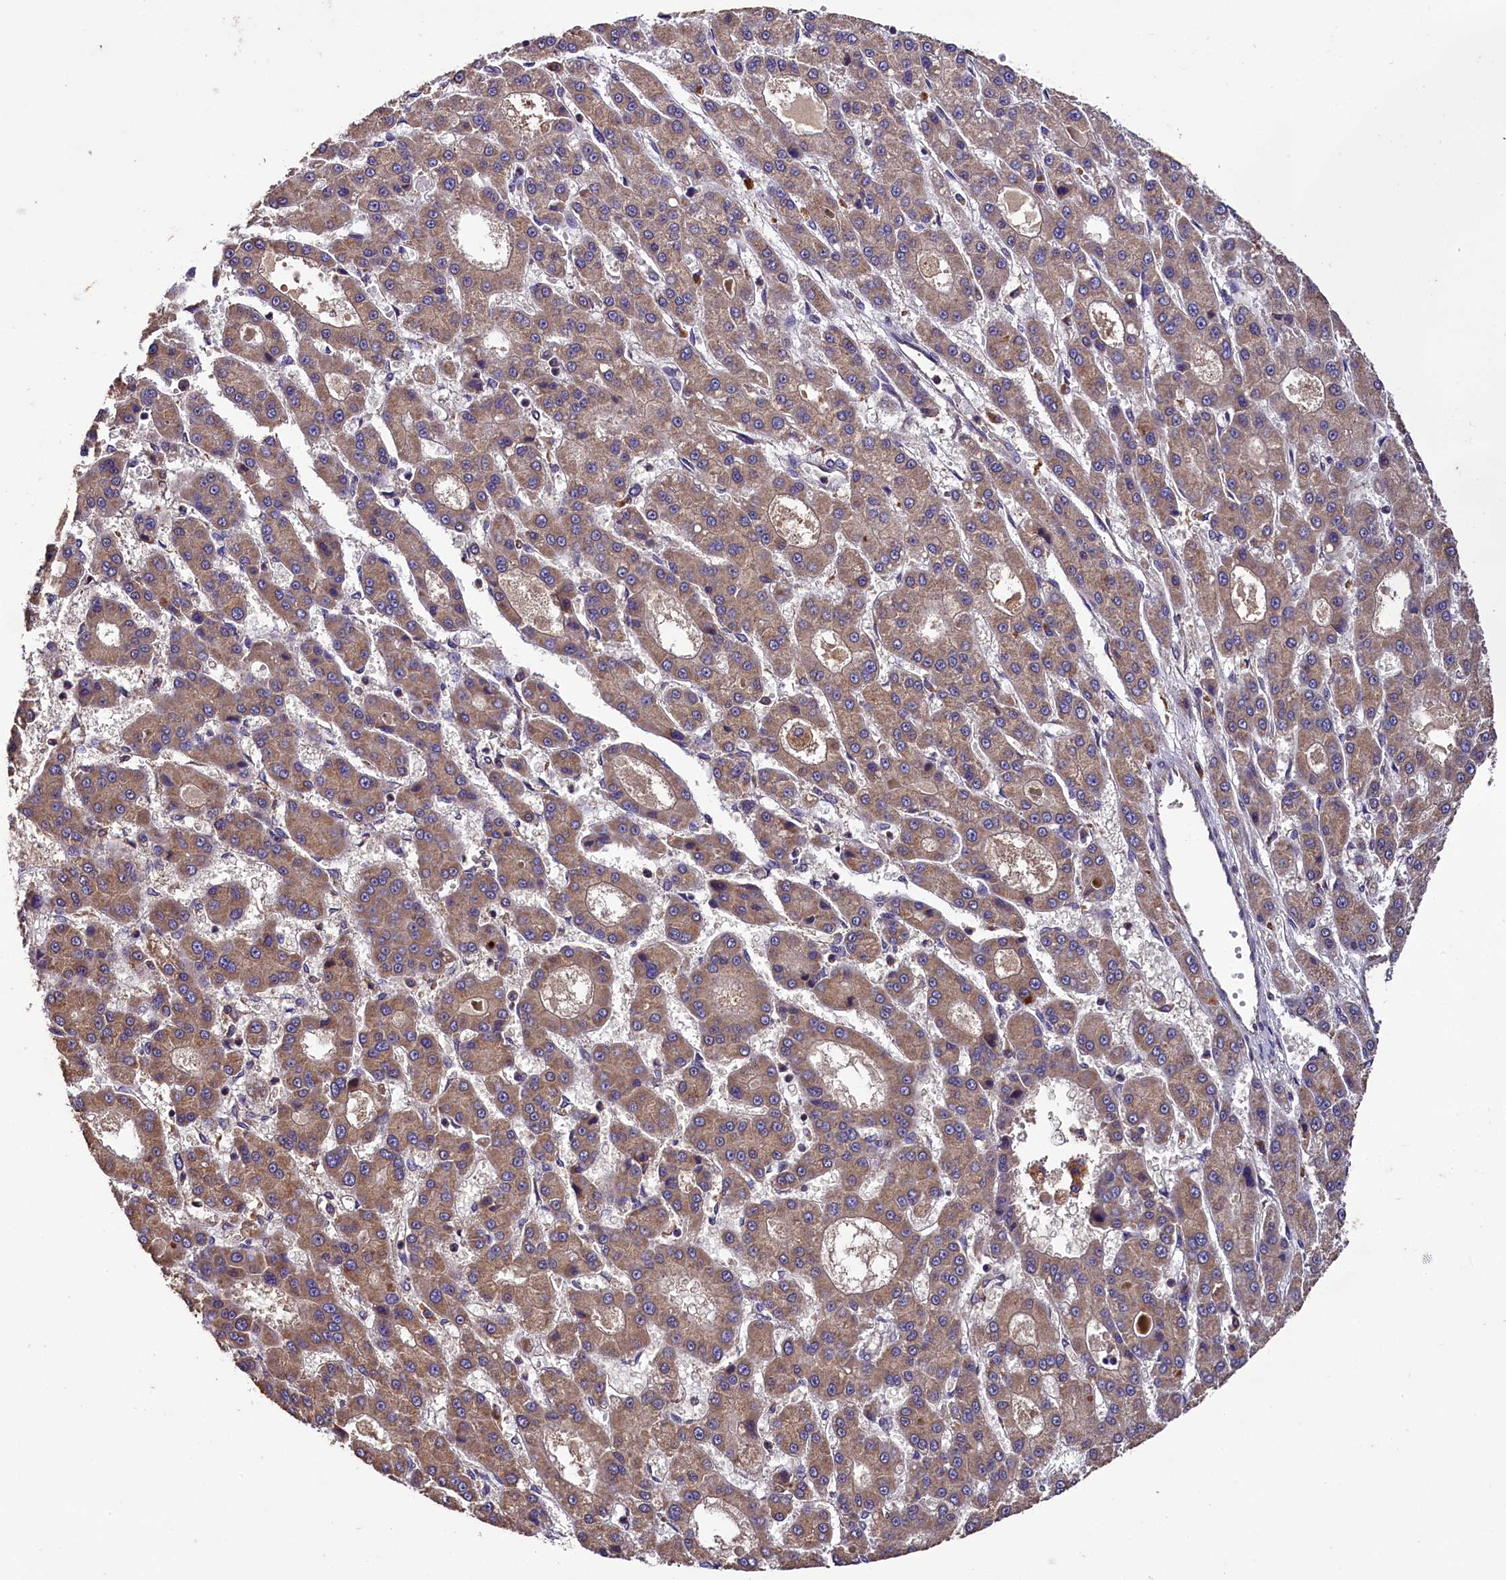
{"staining": {"intensity": "moderate", "quantity": ">75%", "location": "cytoplasmic/membranous"}, "tissue": "liver cancer", "cell_type": "Tumor cells", "image_type": "cancer", "snomed": [{"axis": "morphology", "description": "Carcinoma, Hepatocellular, NOS"}, {"axis": "topography", "description": "Liver"}], "caption": "Liver hepatocellular carcinoma tissue shows moderate cytoplasmic/membranous positivity in approximately >75% of tumor cells, visualized by immunohistochemistry.", "gene": "ENKD1", "patient": {"sex": "male", "age": 70}}